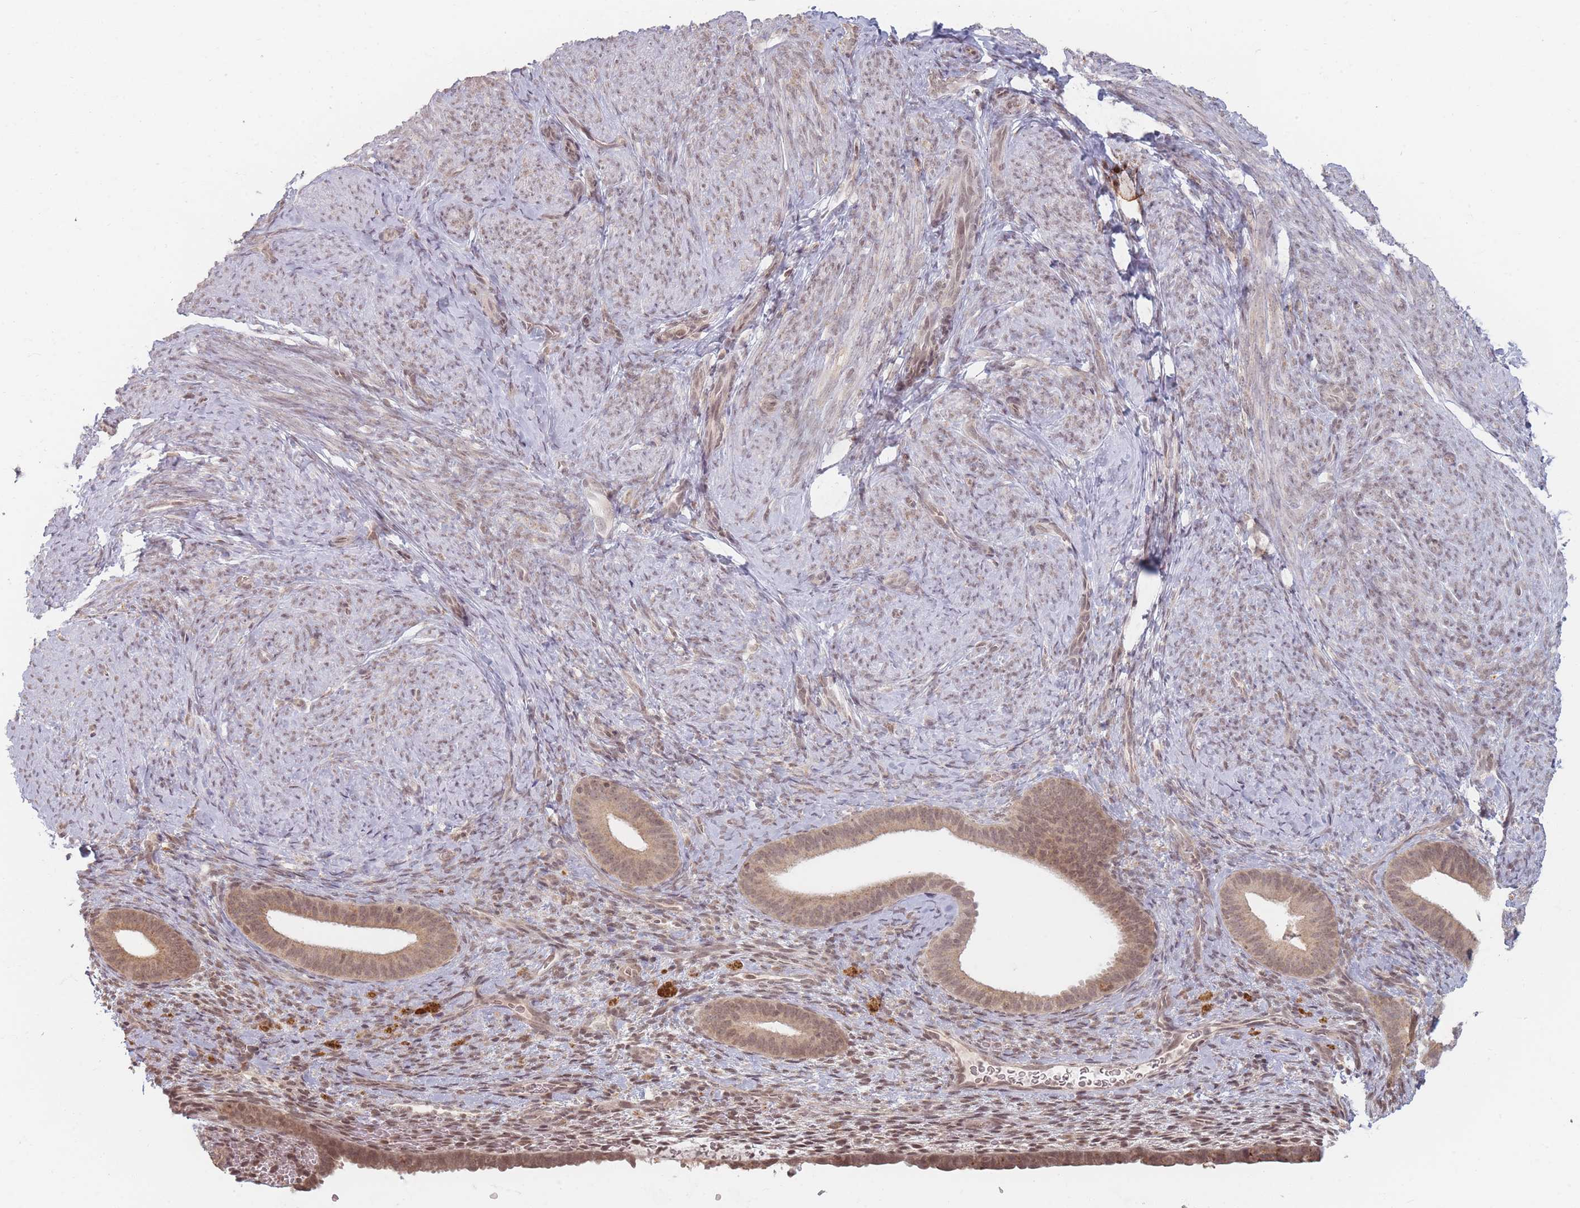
{"staining": {"intensity": "moderate", "quantity": ">75%", "location": "nuclear"}, "tissue": "endometrium", "cell_type": "Cells in endometrial stroma", "image_type": "normal", "snomed": [{"axis": "morphology", "description": "Normal tissue, NOS"}, {"axis": "topography", "description": "Endometrium"}], "caption": "Immunohistochemical staining of unremarkable endometrium reveals >75% levels of moderate nuclear protein positivity in approximately >75% of cells in endometrial stroma.", "gene": "SPATA45", "patient": {"sex": "female", "age": 65}}